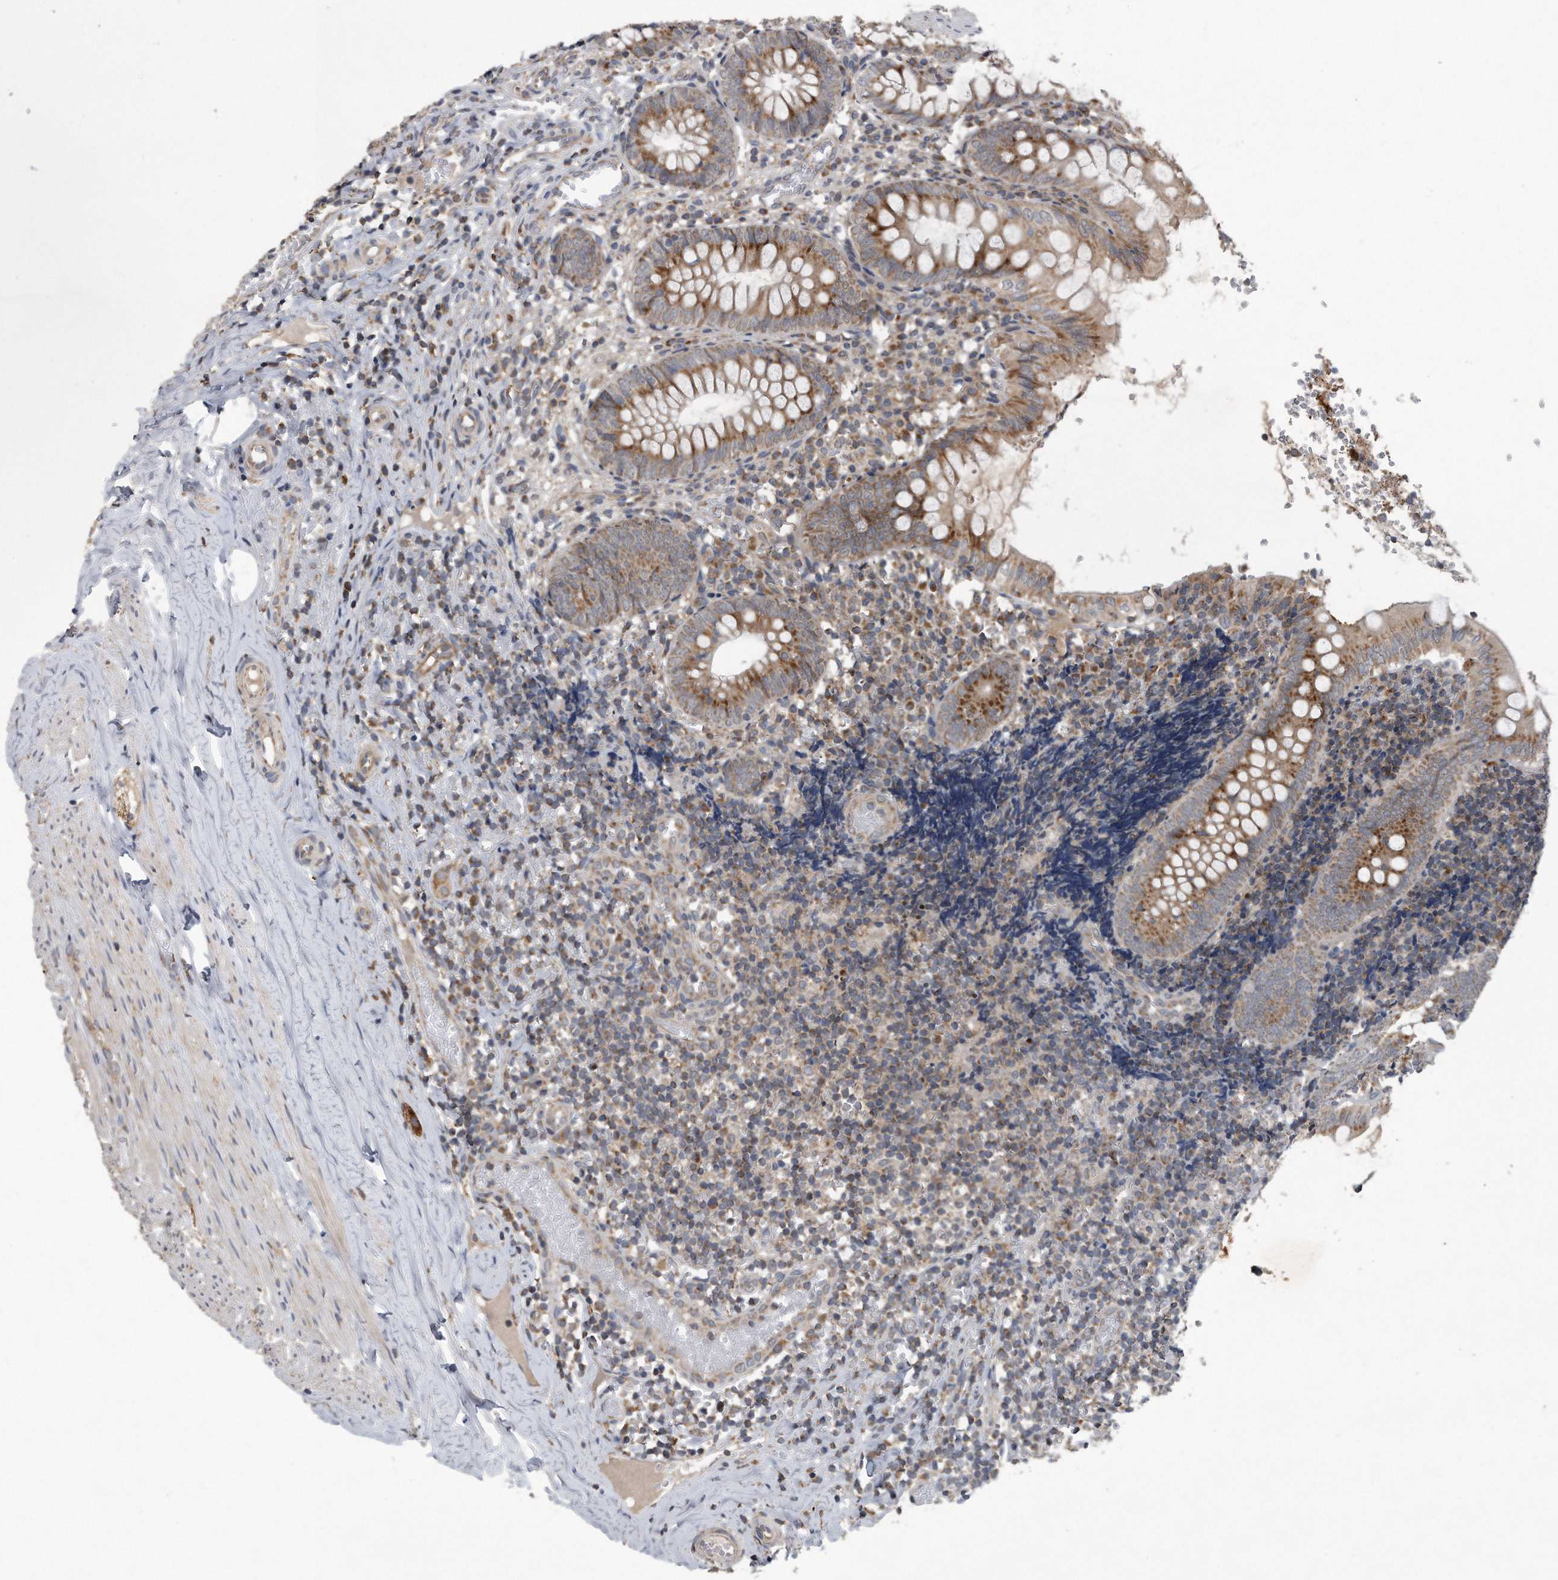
{"staining": {"intensity": "moderate", "quantity": ">75%", "location": "cytoplasmic/membranous"}, "tissue": "appendix", "cell_type": "Glandular cells", "image_type": "normal", "snomed": [{"axis": "morphology", "description": "Normal tissue, NOS"}, {"axis": "topography", "description": "Appendix"}], "caption": "Immunohistochemical staining of unremarkable human appendix reveals >75% levels of moderate cytoplasmic/membranous protein staining in about >75% of glandular cells. The staining was performed using DAB (3,3'-diaminobenzidine) to visualize the protein expression in brown, while the nuclei were stained in blue with hematoxylin (Magnification: 20x).", "gene": "LYRM4", "patient": {"sex": "male", "age": 8}}